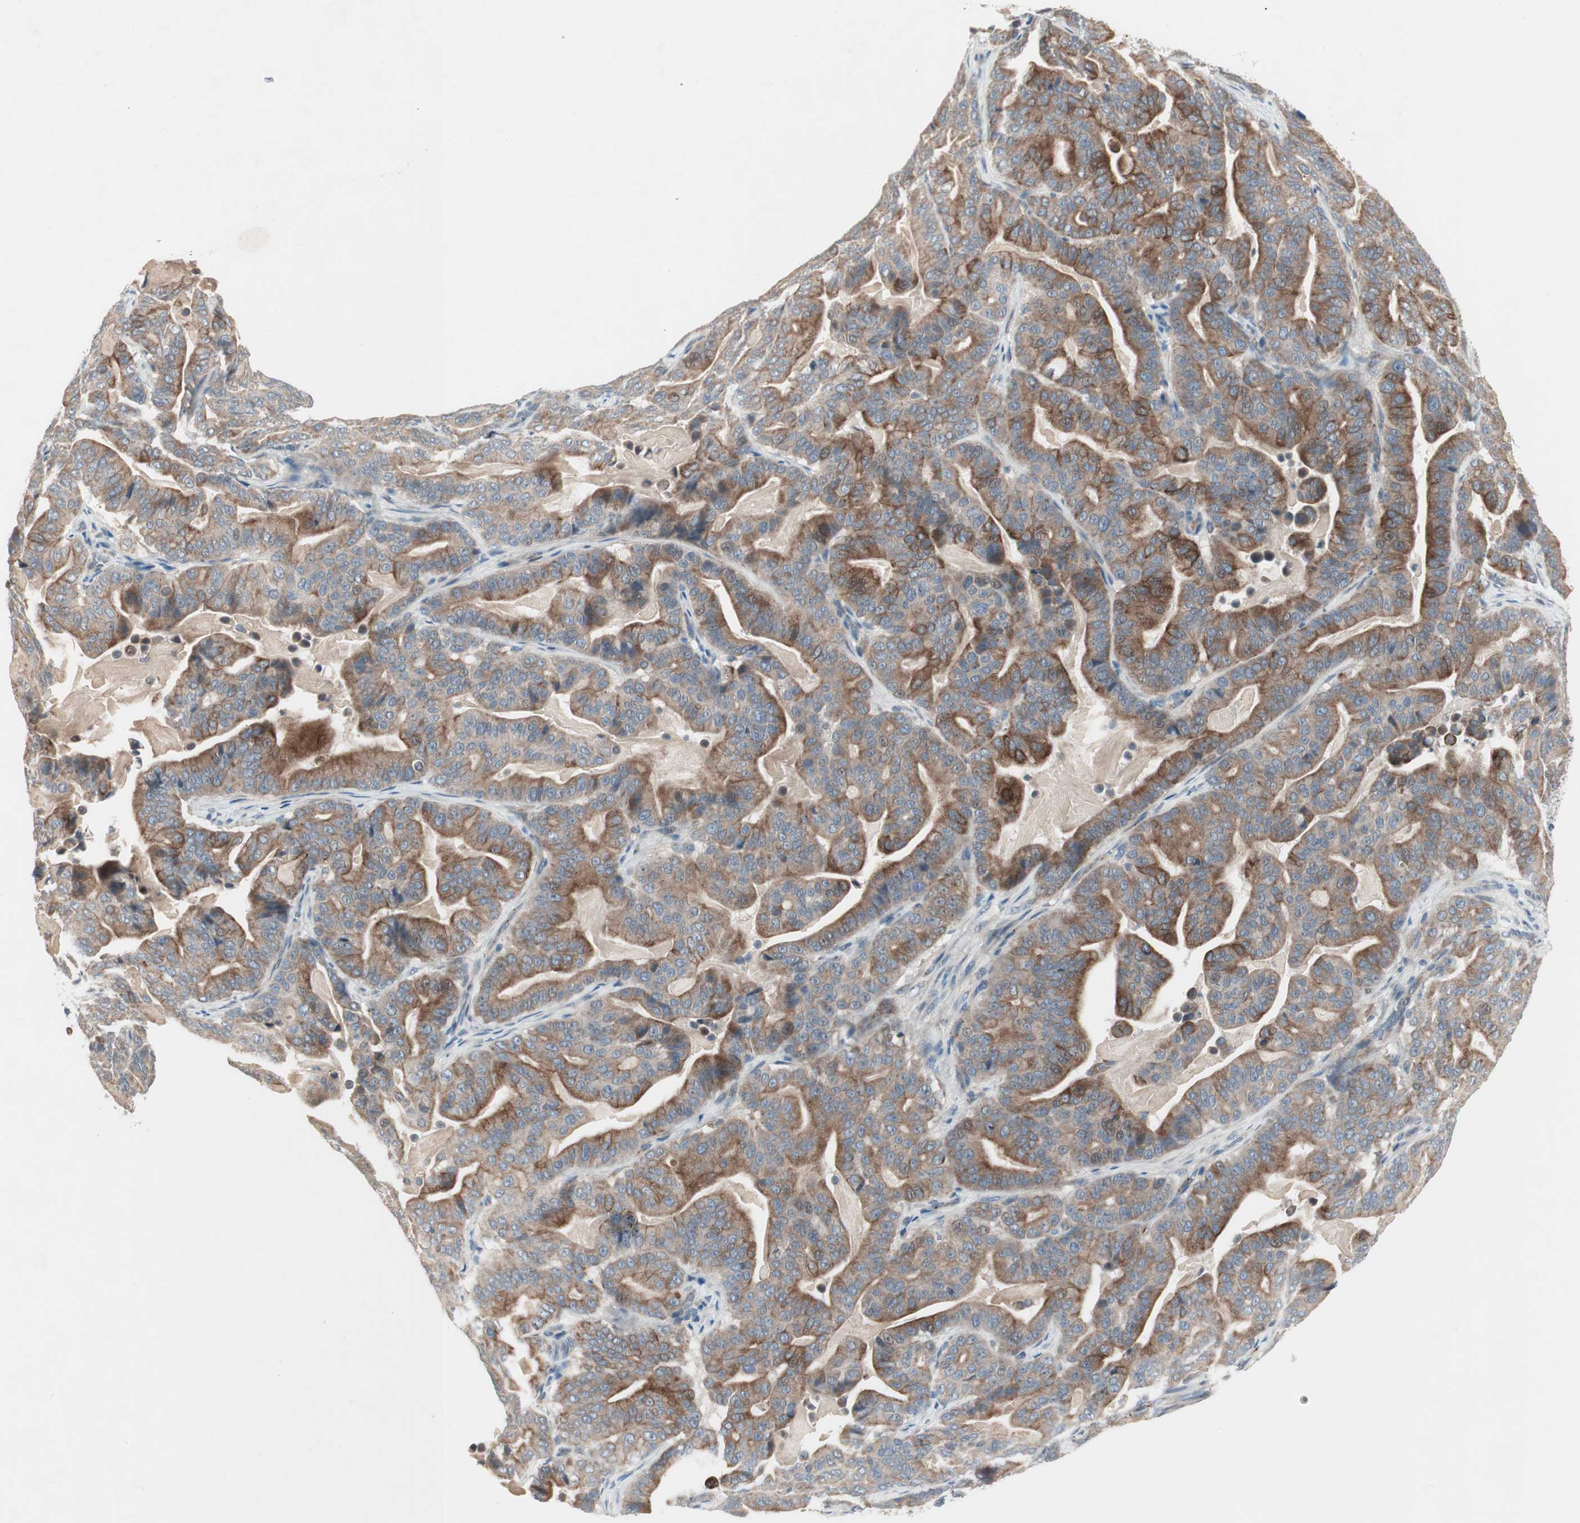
{"staining": {"intensity": "strong", "quantity": ">75%", "location": "cytoplasmic/membranous"}, "tissue": "pancreatic cancer", "cell_type": "Tumor cells", "image_type": "cancer", "snomed": [{"axis": "morphology", "description": "Adenocarcinoma, NOS"}, {"axis": "topography", "description": "Pancreas"}], "caption": "Approximately >75% of tumor cells in human pancreatic adenocarcinoma demonstrate strong cytoplasmic/membranous protein positivity as visualized by brown immunohistochemical staining.", "gene": "FGFR4", "patient": {"sex": "male", "age": 63}}